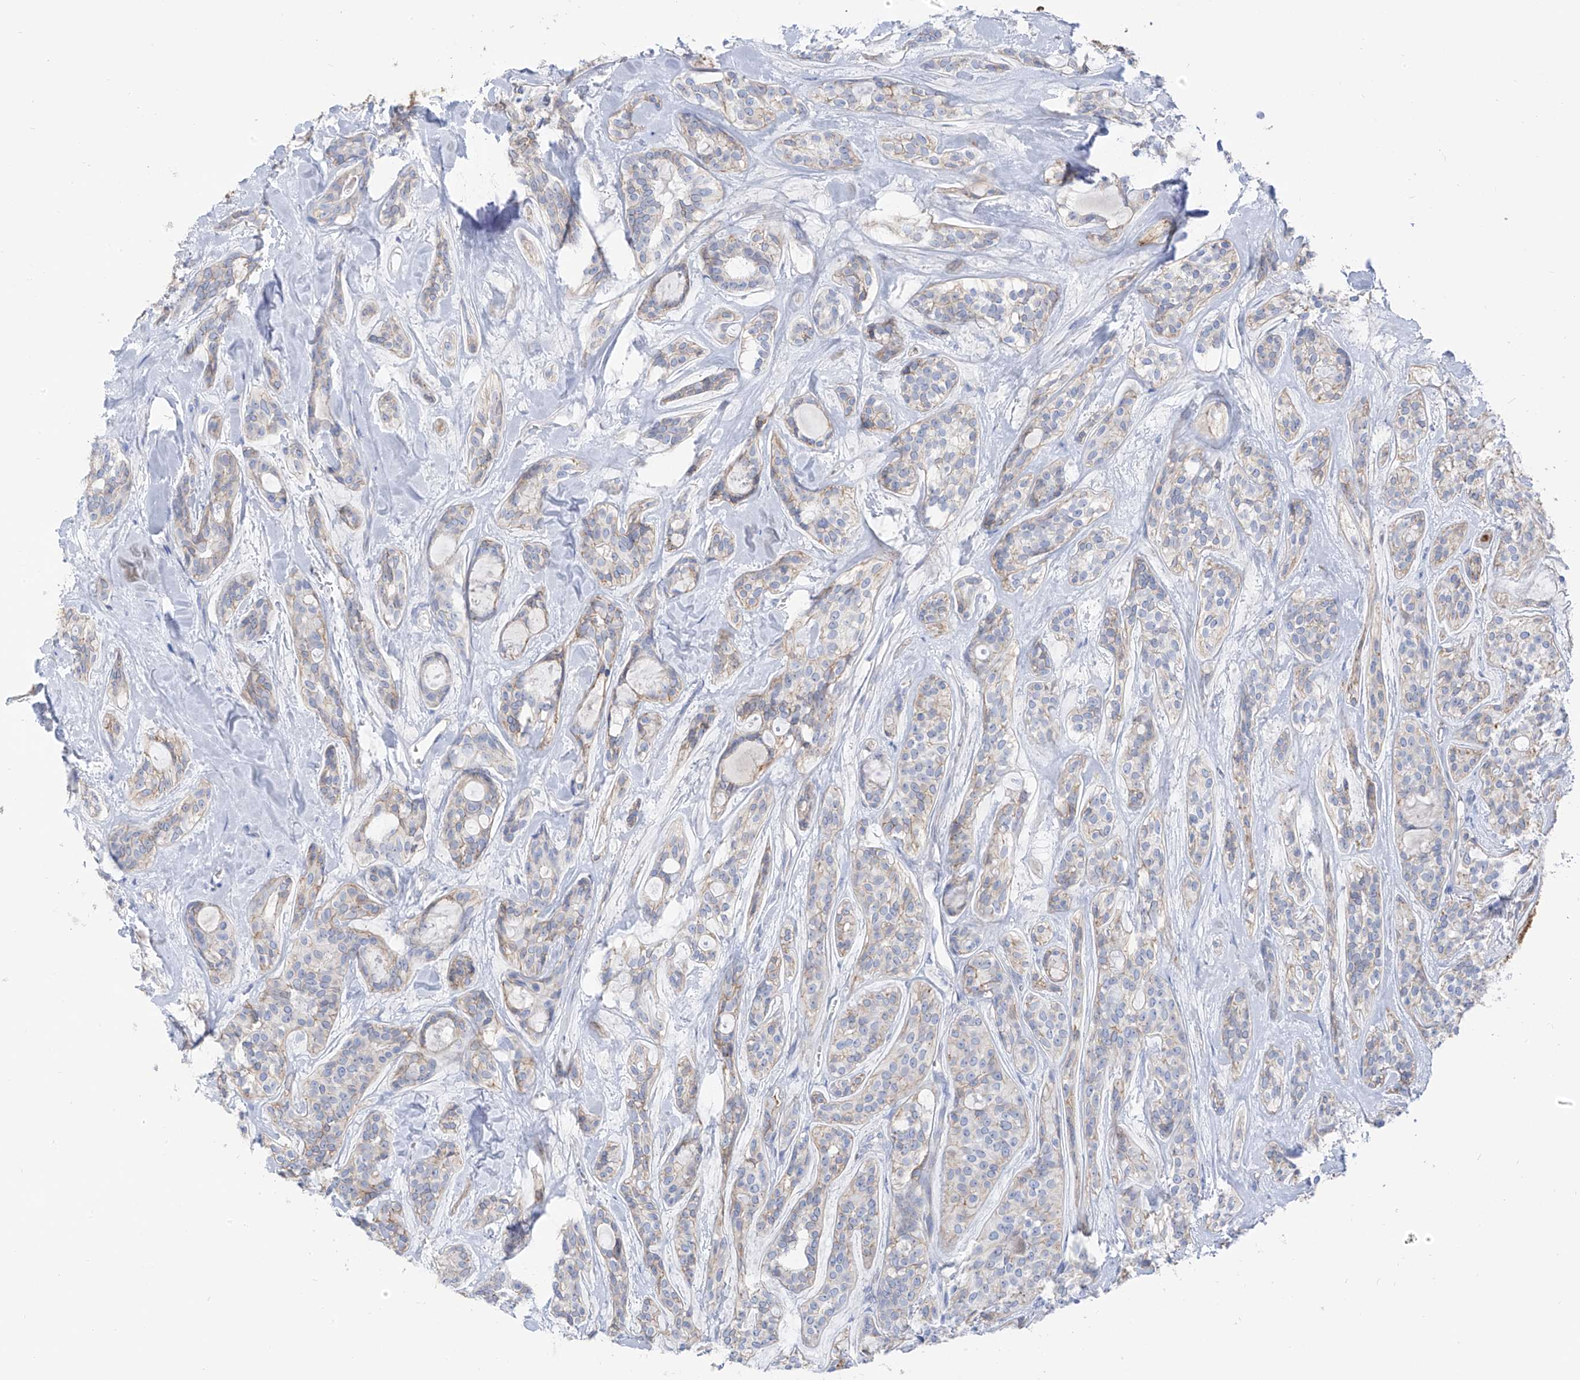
{"staining": {"intensity": "weak", "quantity": "<25%", "location": "cytoplasmic/membranous"}, "tissue": "head and neck cancer", "cell_type": "Tumor cells", "image_type": "cancer", "snomed": [{"axis": "morphology", "description": "Adenocarcinoma, NOS"}, {"axis": "topography", "description": "Head-Neck"}], "caption": "This histopathology image is of adenocarcinoma (head and neck) stained with immunohistochemistry (IHC) to label a protein in brown with the nuclei are counter-stained blue. There is no expression in tumor cells. (DAB immunohistochemistry with hematoxylin counter stain).", "gene": "ITGA9", "patient": {"sex": "male", "age": 66}}